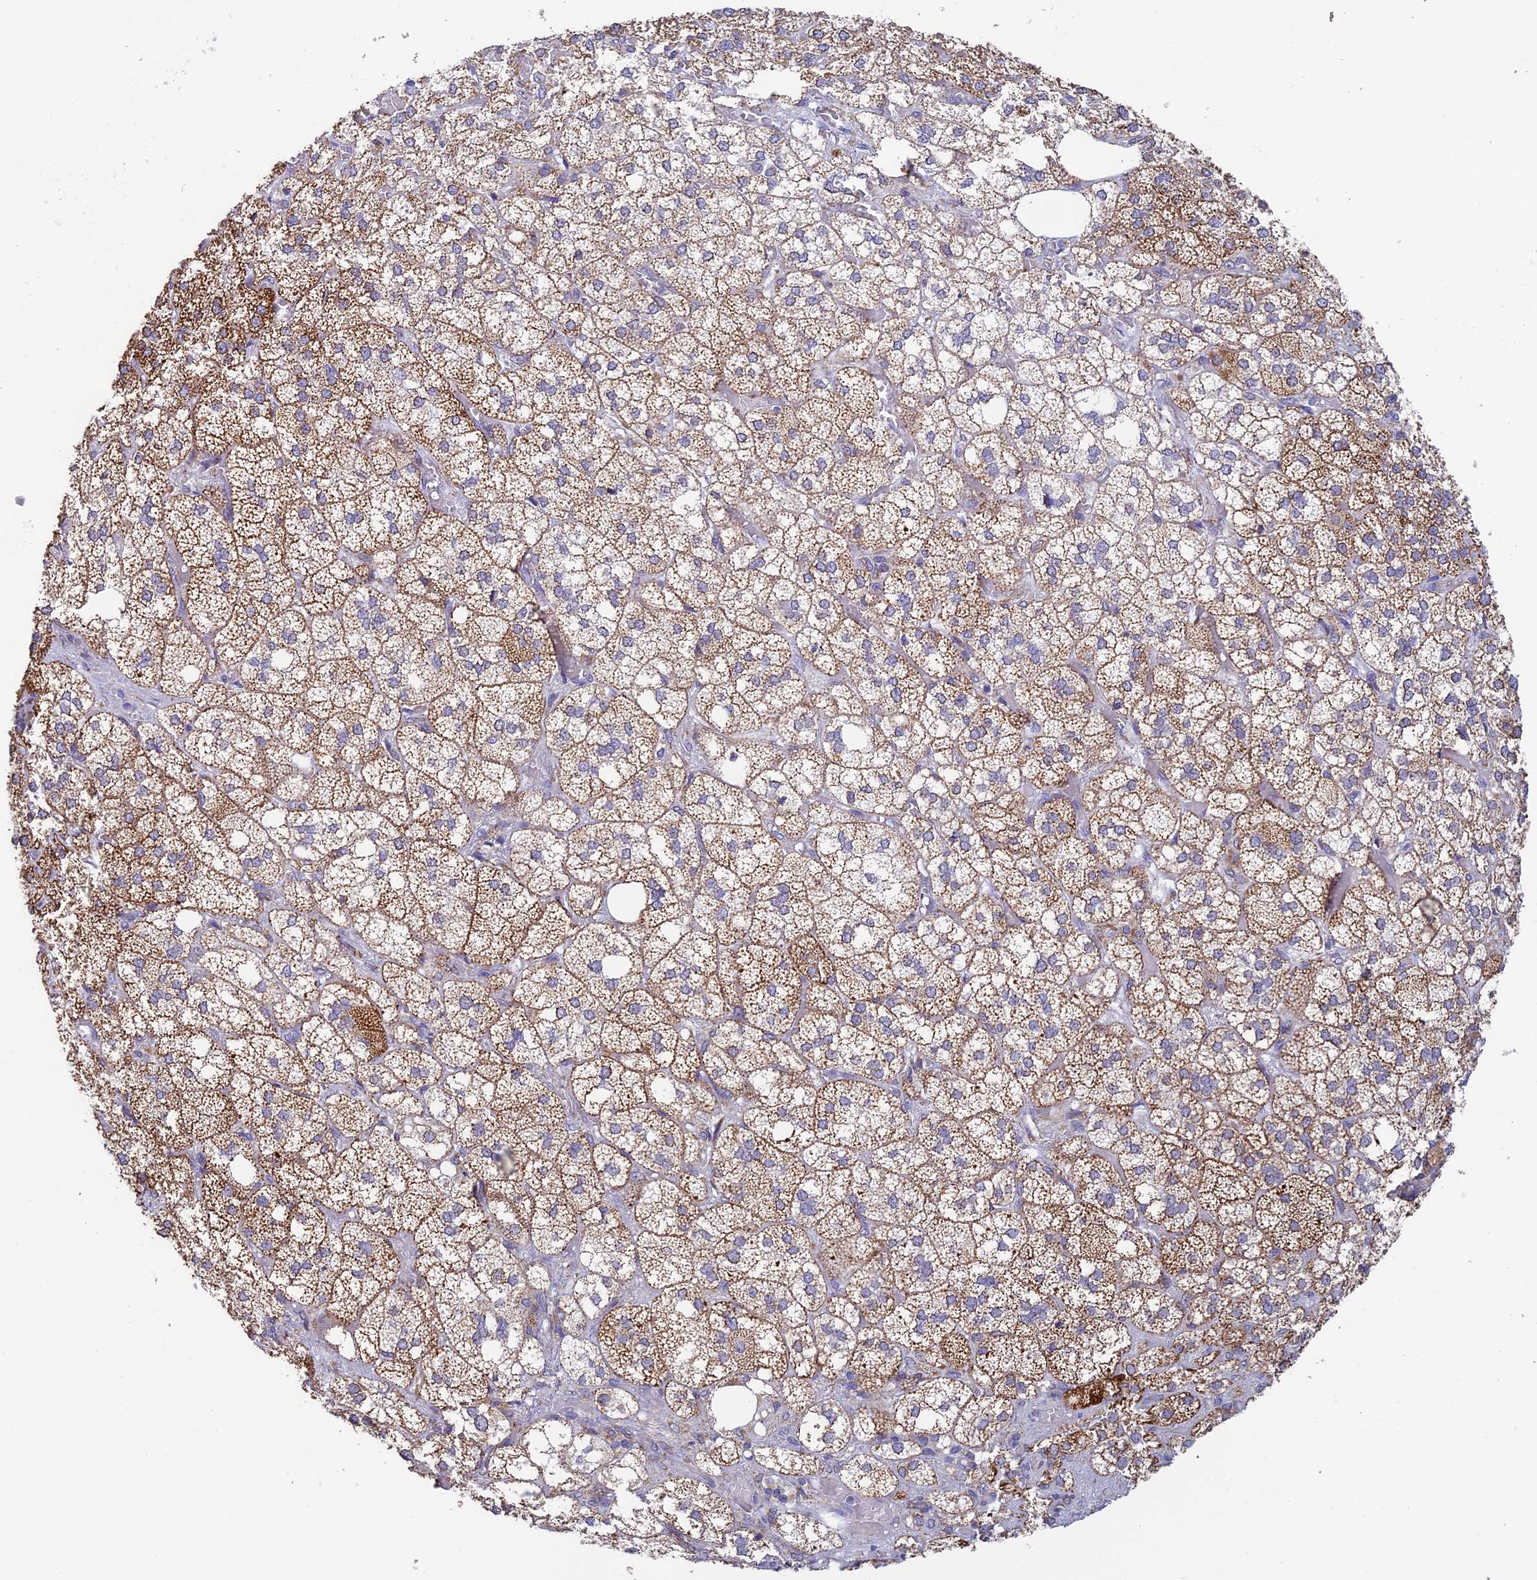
{"staining": {"intensity": "moderate", "quantity": ">75%", "location": "cytoplasmic/membranous"}, "tissue": "adrenal gland", "cell_type": "Glandular cells", "image_type": "normal", "snomed": [{"axis": "morphology", "description": "Normal tissue, NOS"}, {"axis": "topography", "description": "Adrenal gland"}], "caption": "Immunohistochemical staining of normal adrenal gland exhibits medium levels of moderate cytoplasmic/membranous expression in approximately >75% of glandular cells.", "gene": "REXO5", "patient": {"sex": "male", "age": 61}}